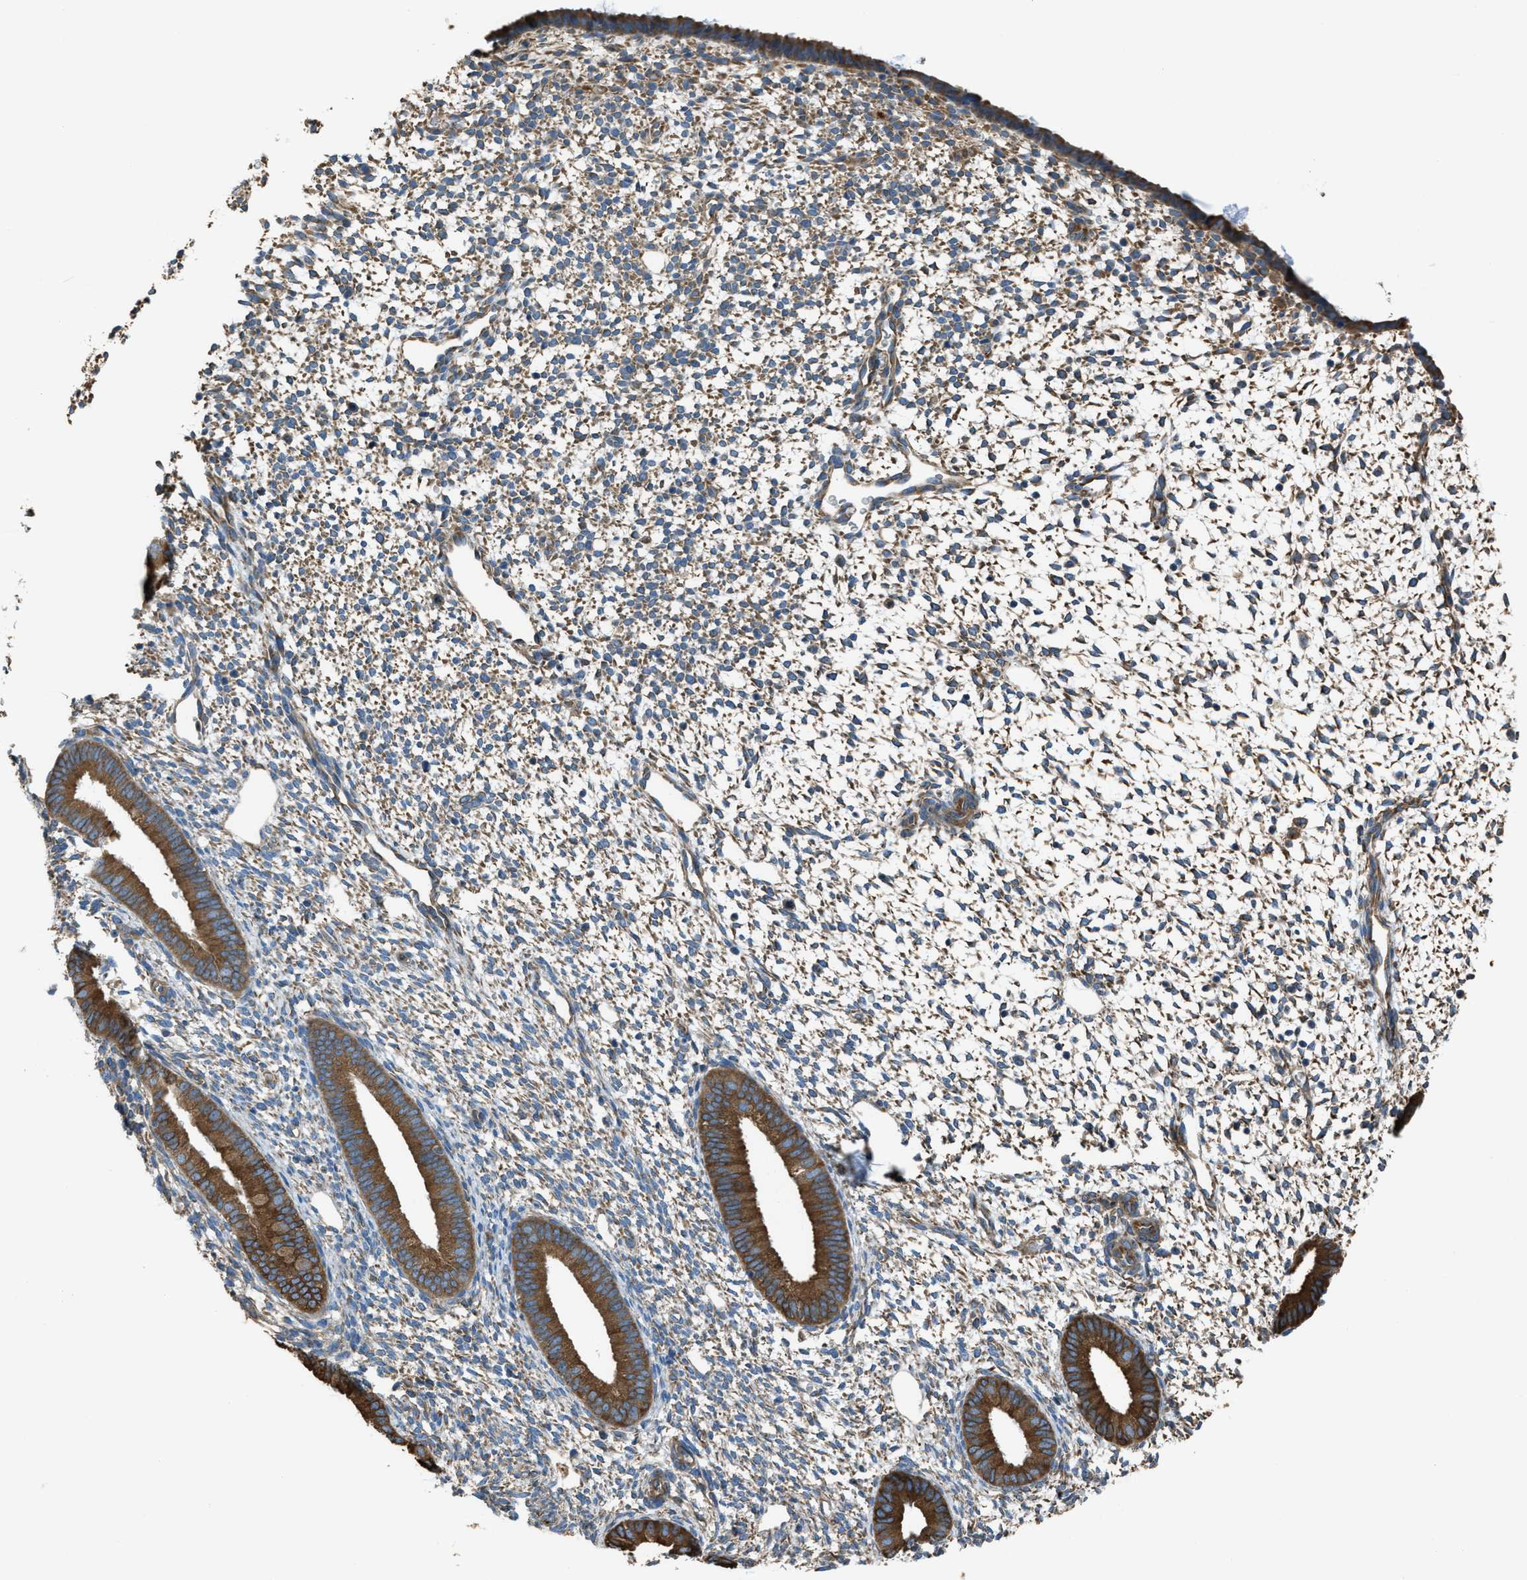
{"staining": {"intensity": "moderate", "quantity": "25%-75%", "location": "cytoplasmic/membranous"}, "tissue": "endometrium", "cell_type": "Cells in endometrial stroma", "image_type": "normal", "snomed": [{"axis": "morphology", "description": "Normal tissue, NOS"}, {"axis": "topography", "description": "Endometrium"}], "caption": "A medium amount of moderate cytoplasmic/membranous expression is appreciated in approximately 25%-75% of cells in endometrial stroma in unremarkable endometrium.", "gene": "TRPC1", "patient": {"sex": "female", "age": 46}}